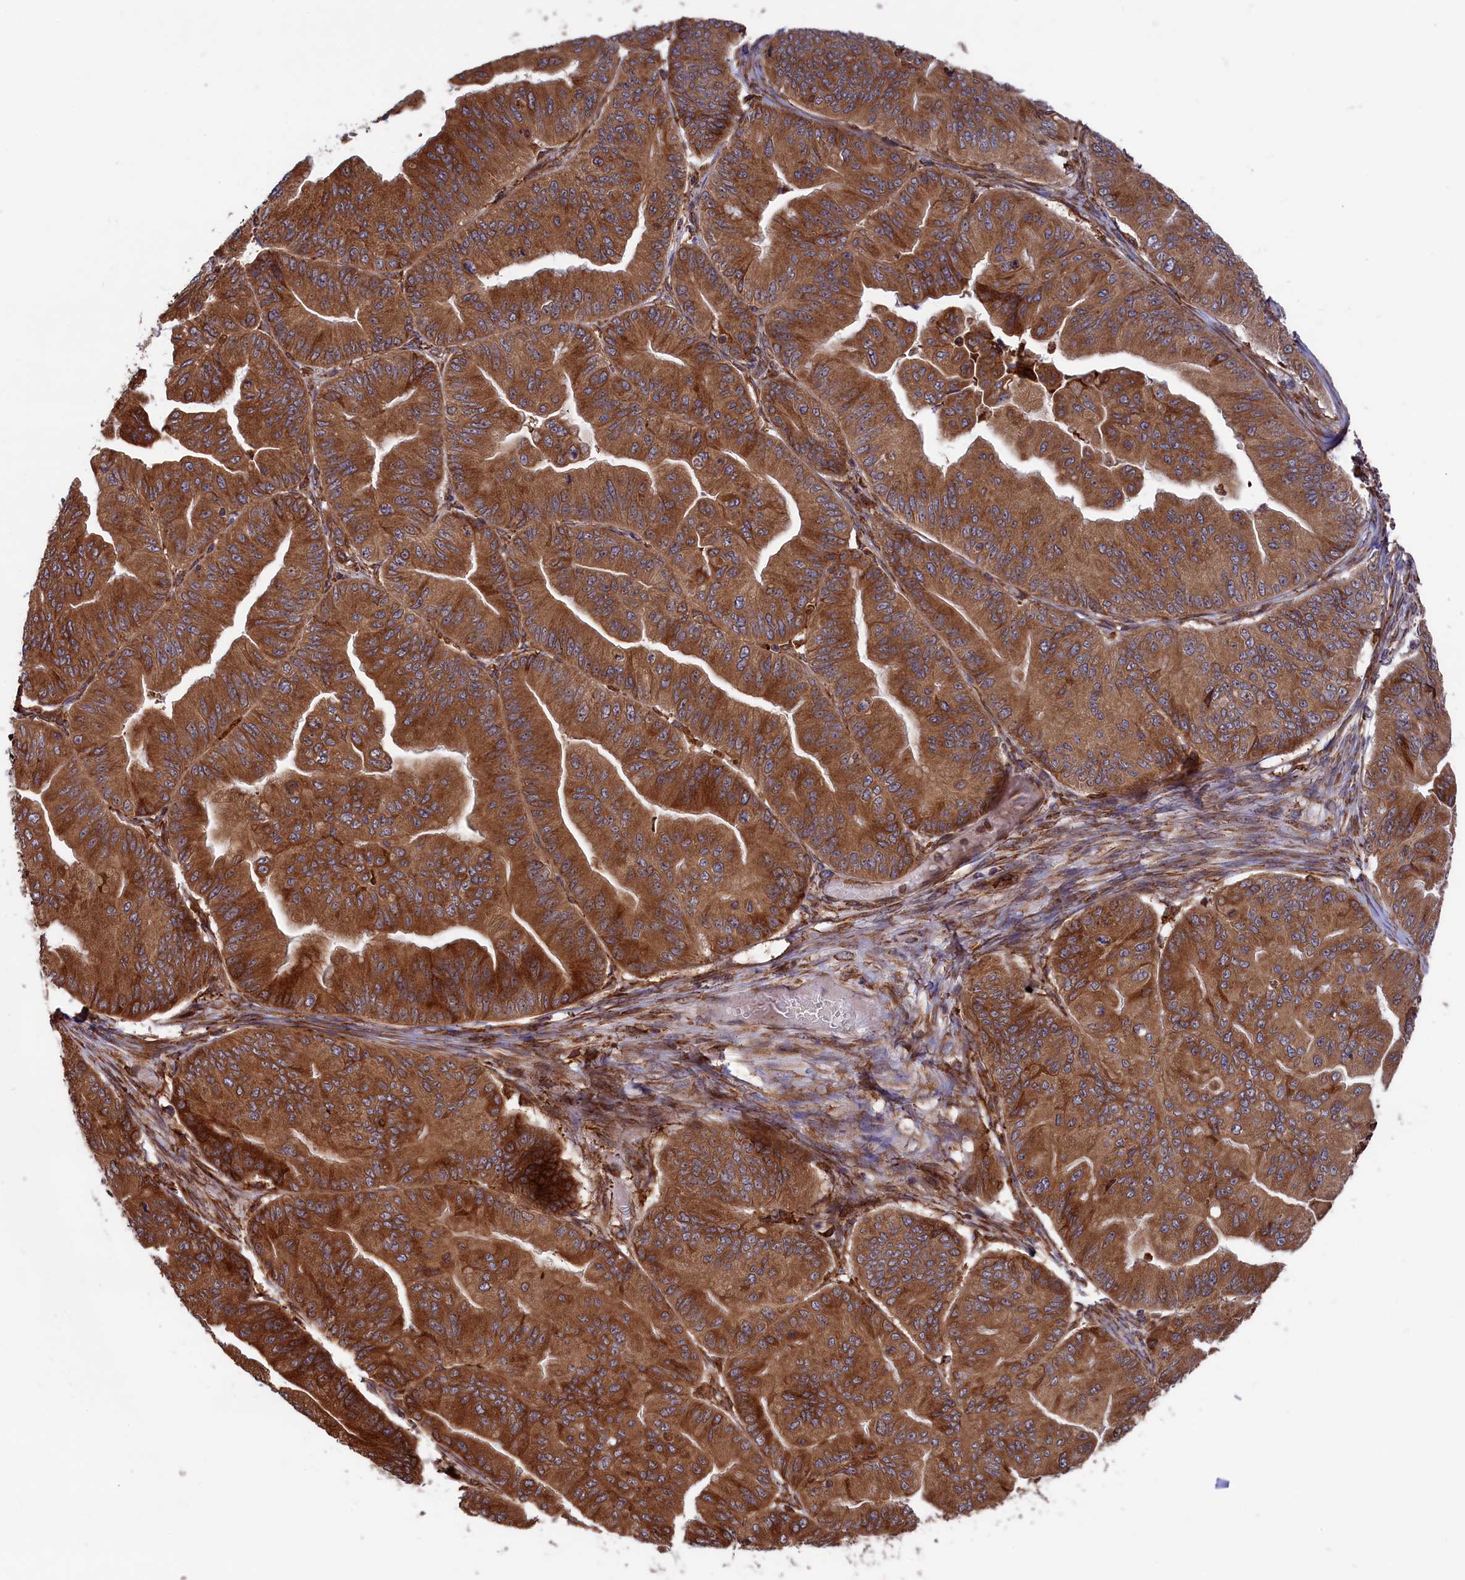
{"staining": {"intensity": "moderate", "quantity": ">75%", "location": "cytoplasmic/membranous"}, "tissue": "ovarian cancer", "cell_type": "Tumor cells", "image_type": "cancer", "snomed": [{"axis": "morphology", "description": "Cystadenocarcinoma, mucinous, NOS"}, {"axis": "topography", "description": "Ovary"}], "caption": "There is medium levels of moderate cytoplasmic/membranous staining in tumor cells of ovarian mucinous cystadenocarcinoma, as demonstrated by immunohistochemical staining (brown color).", "gene": "PLA2G4C", "patient": {"sex": "female", "age": 61}}